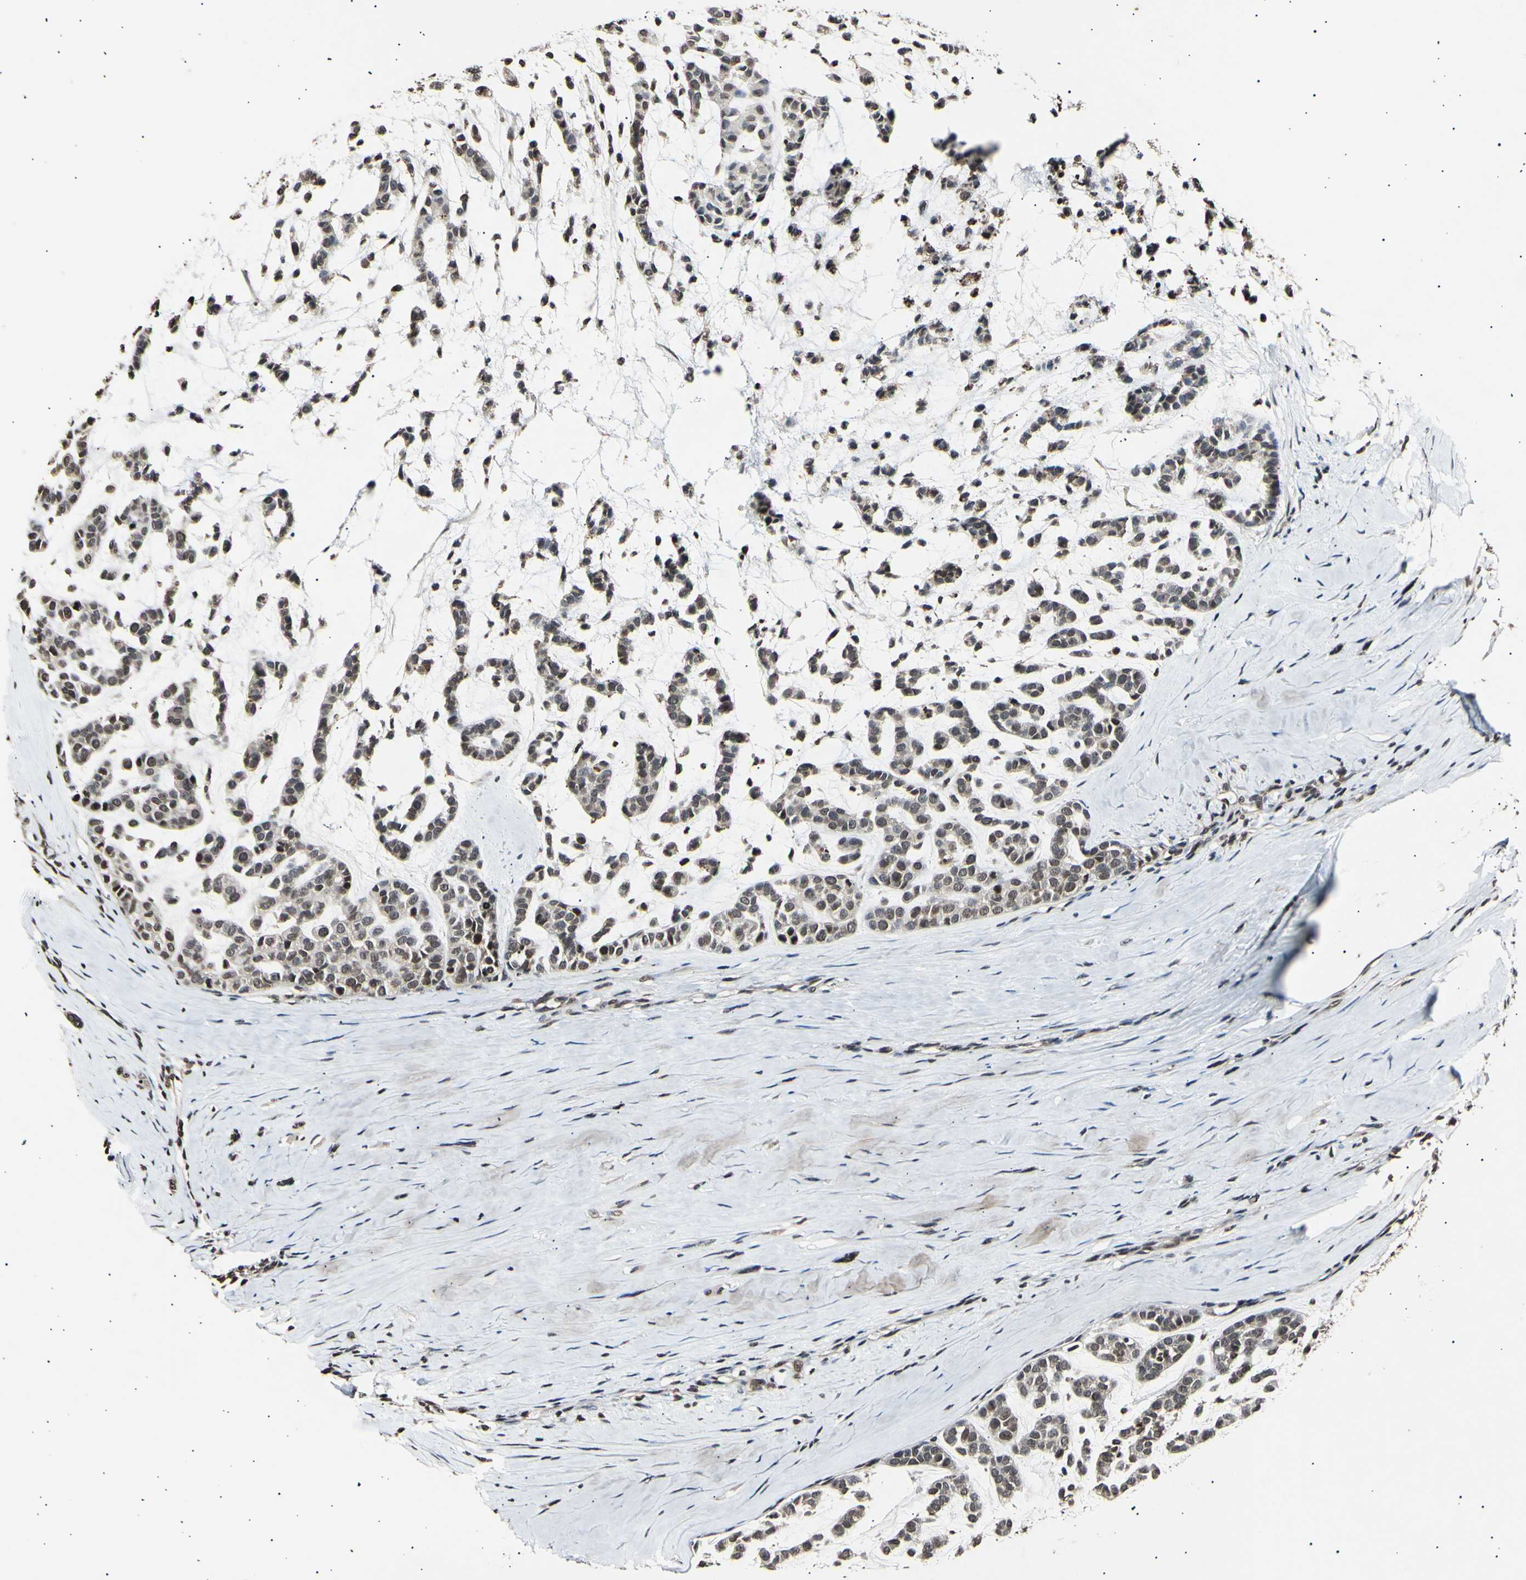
{"staining": {"intensity": "weak", "quantity": ">75%", "location": "cytoplasmic/membranous,nuclear"}, "tissue": "head and neck cancer", "cell_type": "Tumor cells", "image_type": "cancer", "snomed": [{"axis": "morphology", "description": "Adenocarcinoma, NOS"}, {"axis": "morphology", "description": "Adenoma, NOS"}, {"axis": "topography", "description": "Head-Neck"}], "caption": "High-magnification brightfield microscopy of head and neck adenocarcinoma stained with DAB (brown) and counterstained with hematoxylin (blue). tumor cells exhibit weak cytoplasmic/membranous and nuclear positivity is appreciated in about>75% of cells. The staining is performed using DAB brown chromogen to label protein expression. The nuclei are counter-stained blue using hematoxylin.", "gene": "ANAPC7", "patient": {"sex": "female", "age": 55}}